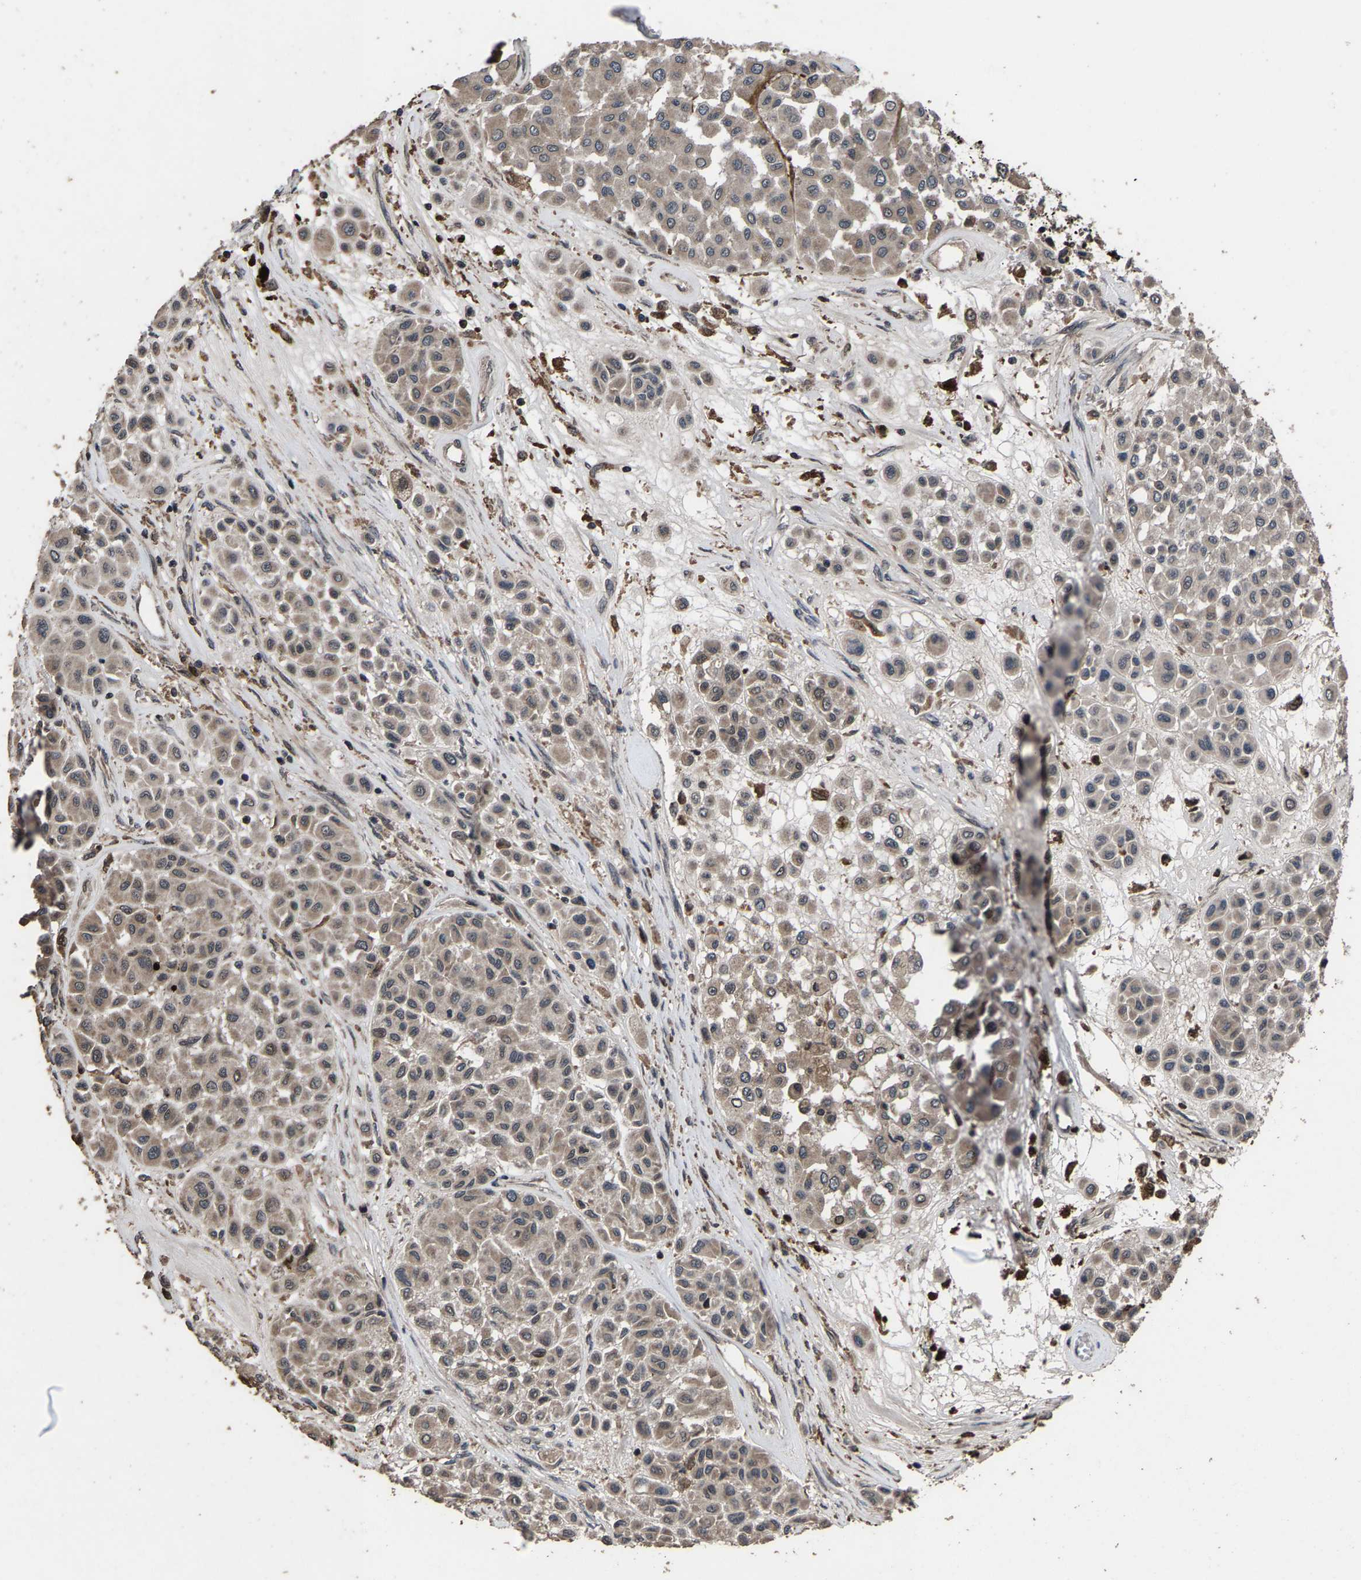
{"staining": {"intensity": "weak", "quantity": "25%-75%", "location": "cytoplasmic/membranous"}, "tissue": "melanoma", "cell_type": "Tumor cells", "image_type": "cancer", "snomed": [{"axis": "morphology", "description": "Malignant melanoma, Metastatic site"}, {"axis": "topography", "description": "Soft tissue"}], "caption": "High-magnification brightfield microscopy of melanoma stained with DAB (brown) and counterstained with hematoxylin (blue). tumor cells exhibit weak cytoplasmic/membranous staining is present in about25%-75% of cells.", "gene": "HAUS6", "patient": {"sex": "male", "age": 41}}